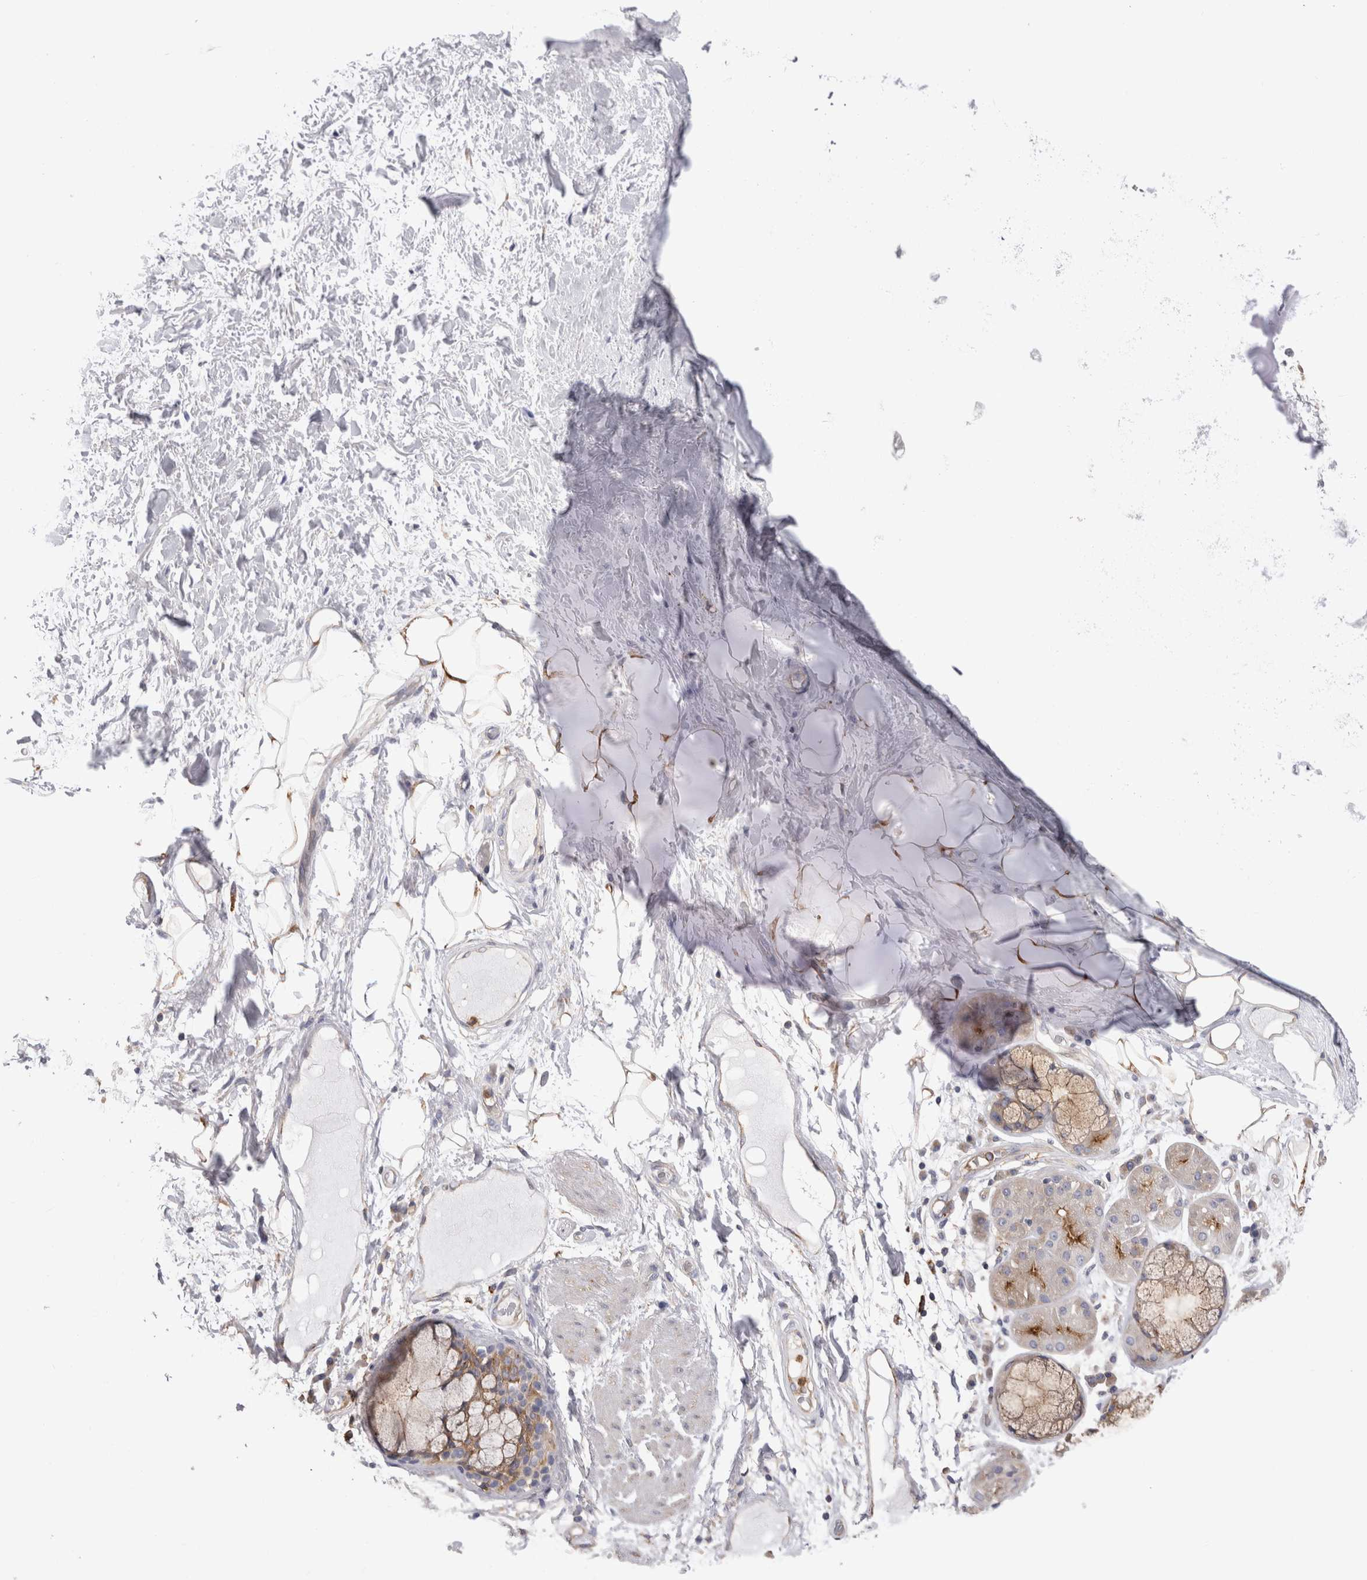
{"staining": {"intensity": "negative", "quantity": "none", "location": "none"}, "tissue": "adipose tissue", "cell_type": "Adipocytes", "image_type": "normal", "snomed": [{"axis": "morphology", "description": "Normal tissue, NOS"}, {"axis": "topography", "description": "Bronchus"}], "caption": "Immunohistochemistry (IHC) photomicrograph of unremarkable adipose tissue stained for a protein (brown), which shows no positivity in adipocytes.", "gene": "RAB11FIP1", "patient": {"sex": "male", "age": 66}}